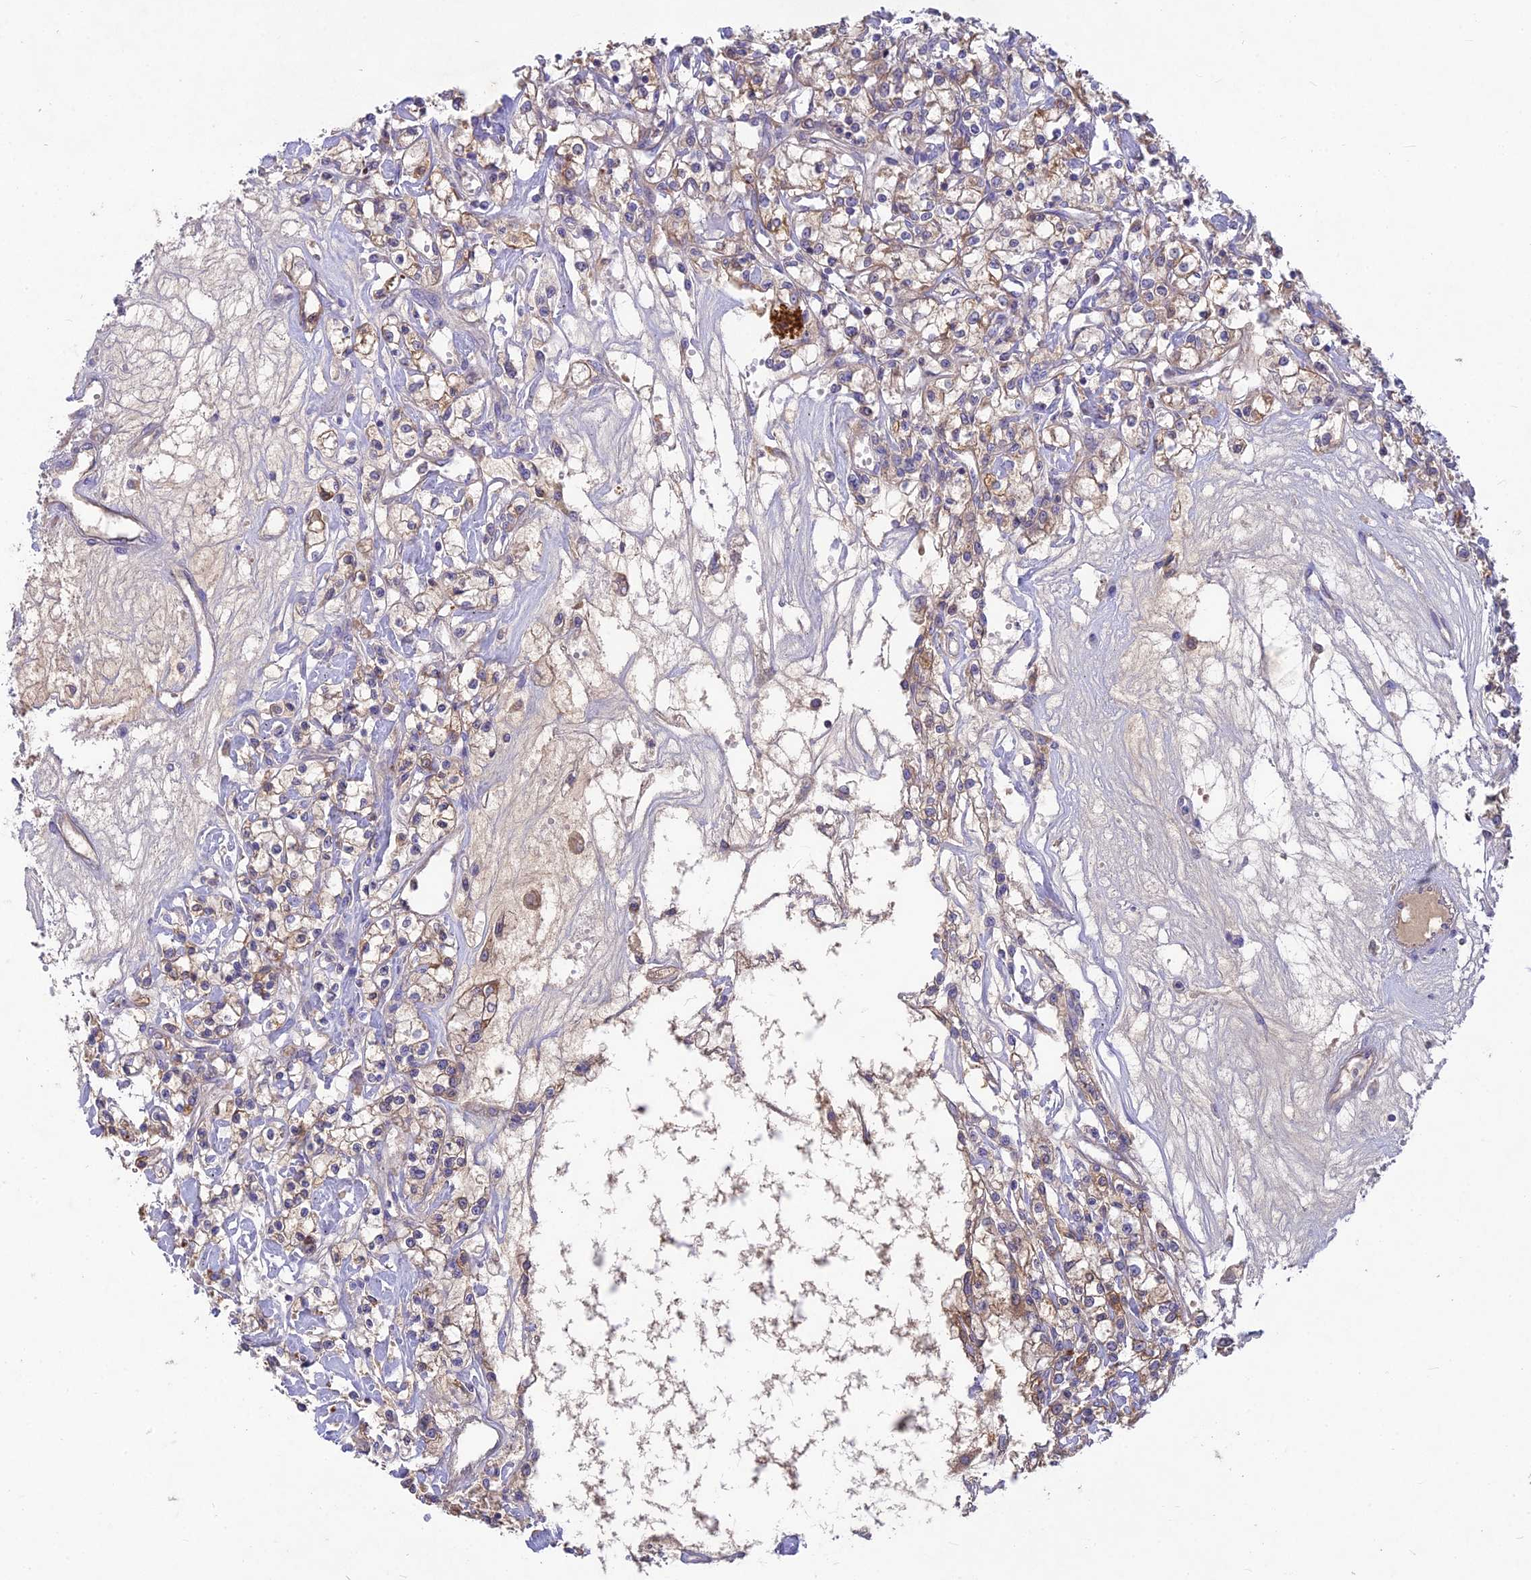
{"staining": {"intensity": "moderate", "quantity": "25%-75%", "location": "cytoplasmic/membranous"}, "tissue": "renal cancer", "cell_type": "Tumor cells", "image_type": "cancer", "snomed": [{"axis": "morphology", "description": "Adenocarcinoma, NOS"}, {"axis": "topography", "description": "Kidney"}], "caption": "The photomicrograph demonstrates immunohistochemical staining of renal adenocarcinoma. There is moderate cytoplasmic/membranous staining is seen in about 25%-75% of tumor cells.", "gene": "PZP", "patient": {"sex": "female", "age": 59}}